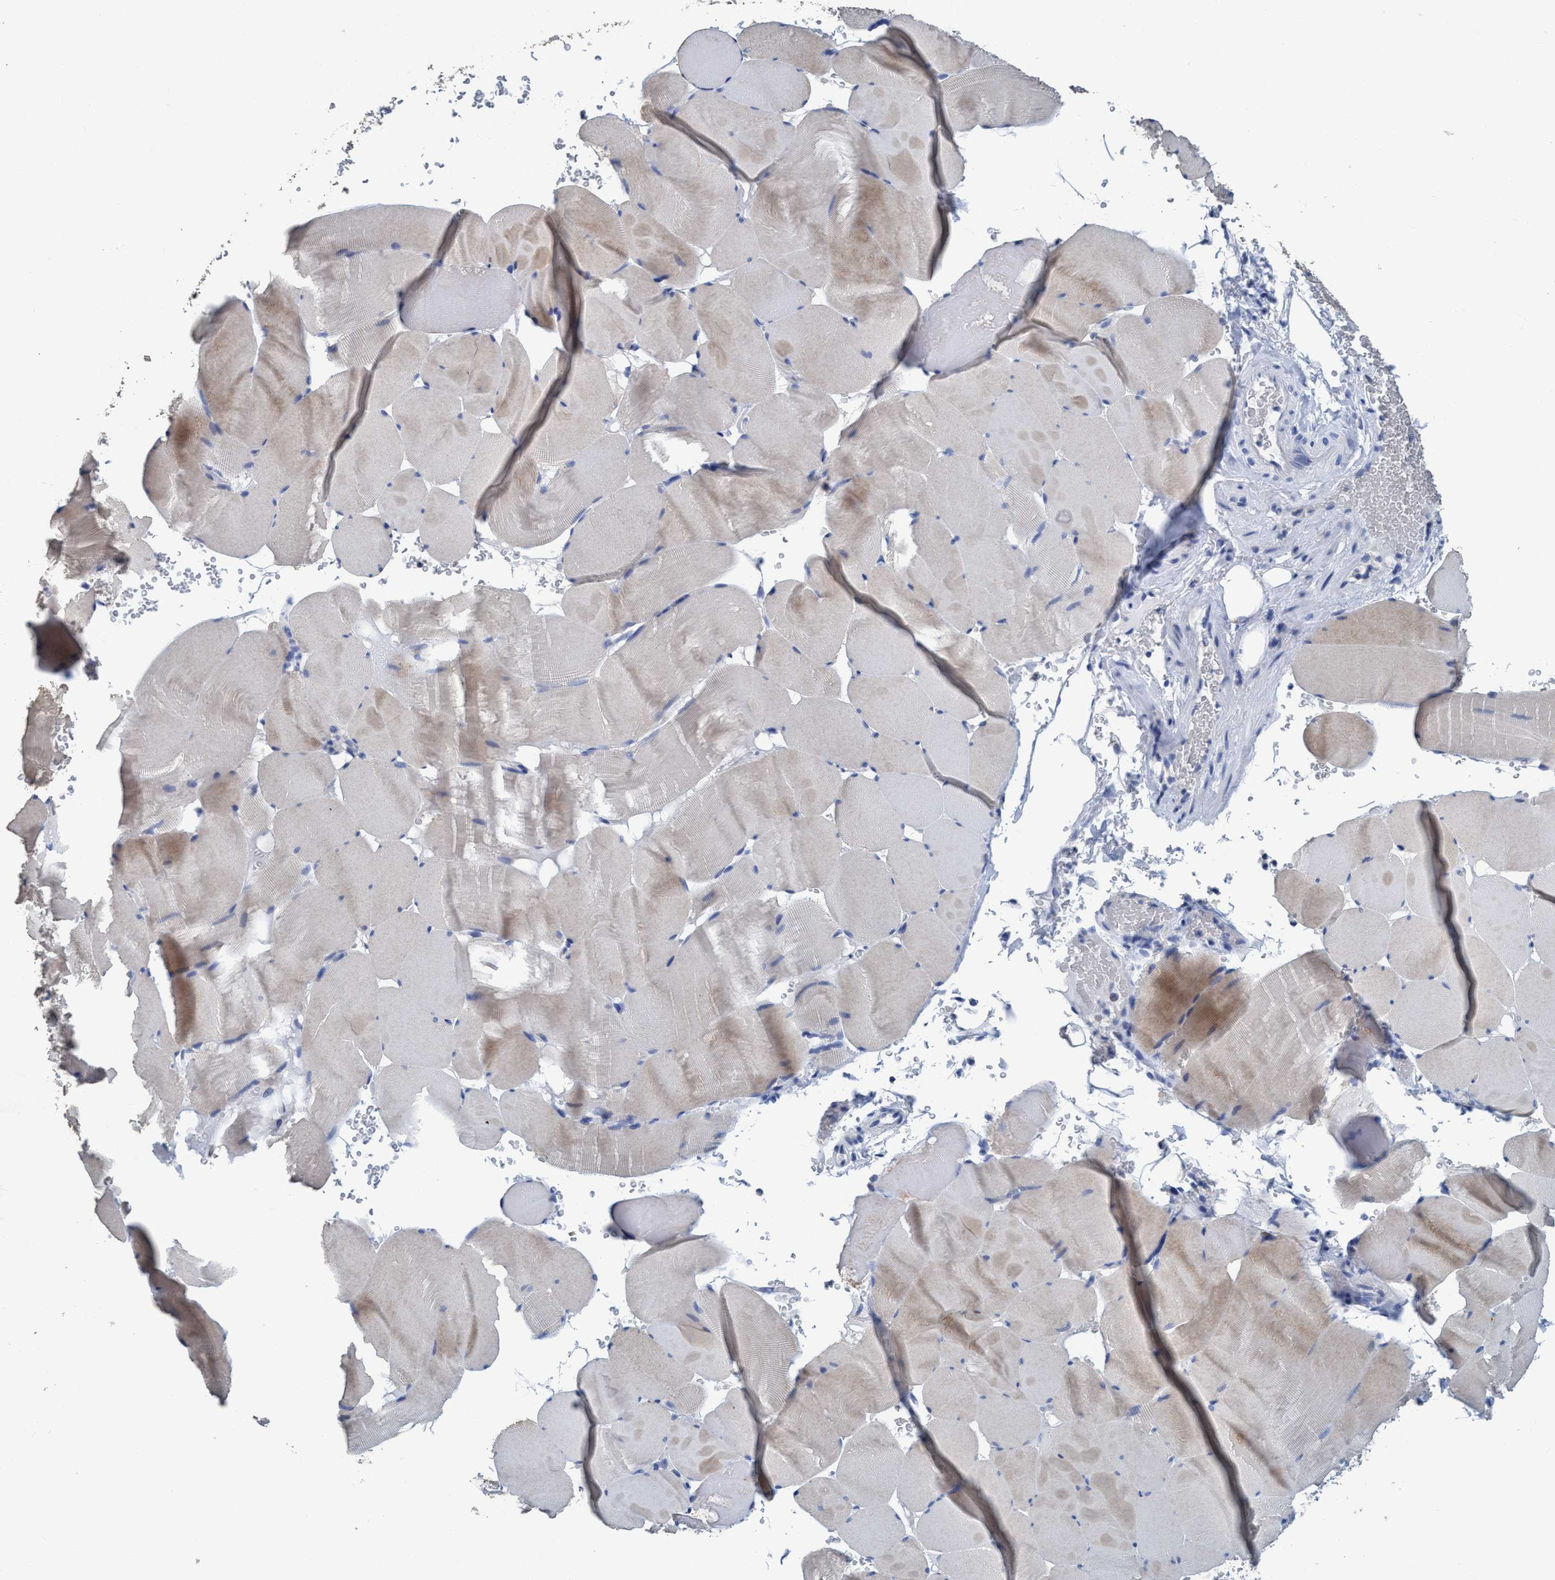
{"staining": {"intensity": "weak", "quantity": "<25%", "location": "cytoplasmic/membranous"}, "tissue": "skeletal muscle", "cell_type": "Myocytes", "image_type": "normal", "snomed": [{"axis": "morphology", "description": "Normal tissue, NOS"}, {"axis": "topography", "description": "Skeletal muscle"}], "caption": "High power microscopy photomicrograph of an immunohistochemistry histopathology image of normal skeletal muscle, revealing no significant staining in myocytes.", "gene": "DNAI1", "patient": {"sex": "male", "age": 62}}